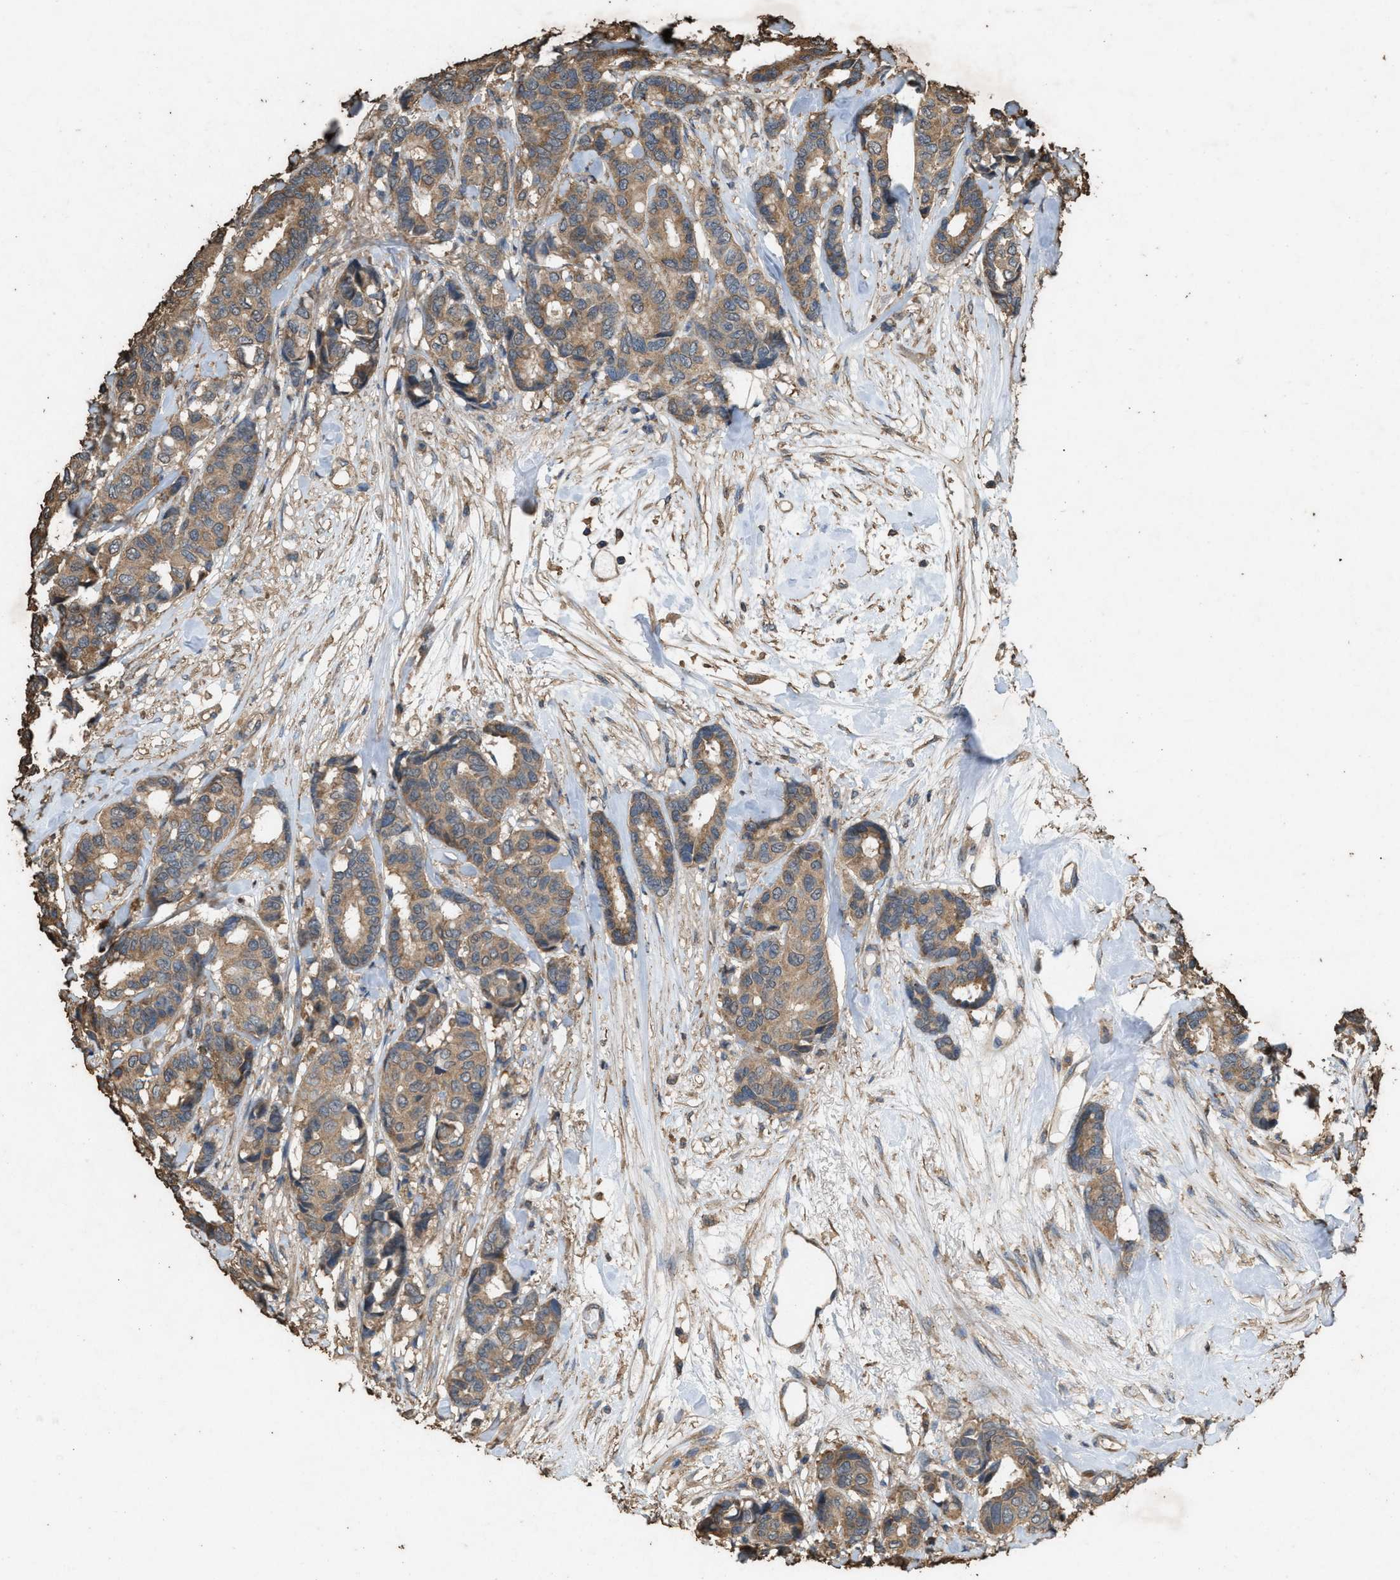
{"staining": {"intensity": "moderate", "quantity": ">75%", "location": "cytoplasmic/membranous"}, "tissue": "breast cancer", "cell_type": "Tumor cells", "image_type": "cancer", "snomed": [{"axis": "morphology", "description": "Duct carcinoma"}, {"axis": "topography", "description": "Breast"}], "caption": "The photomicrograph displays immunohistochemical staining of breast cancer (invasive ductal carcinoma). There is moderate cytoplasmic/membranous staining is seen in approximately >75% of tumor cells. Using DAB (brown) and hematoxylin (blue) stains, captured at high magnification using brightfield microscopy.", "gene": "DCAF7", "patient": {"sex": "female", "age": 87}}